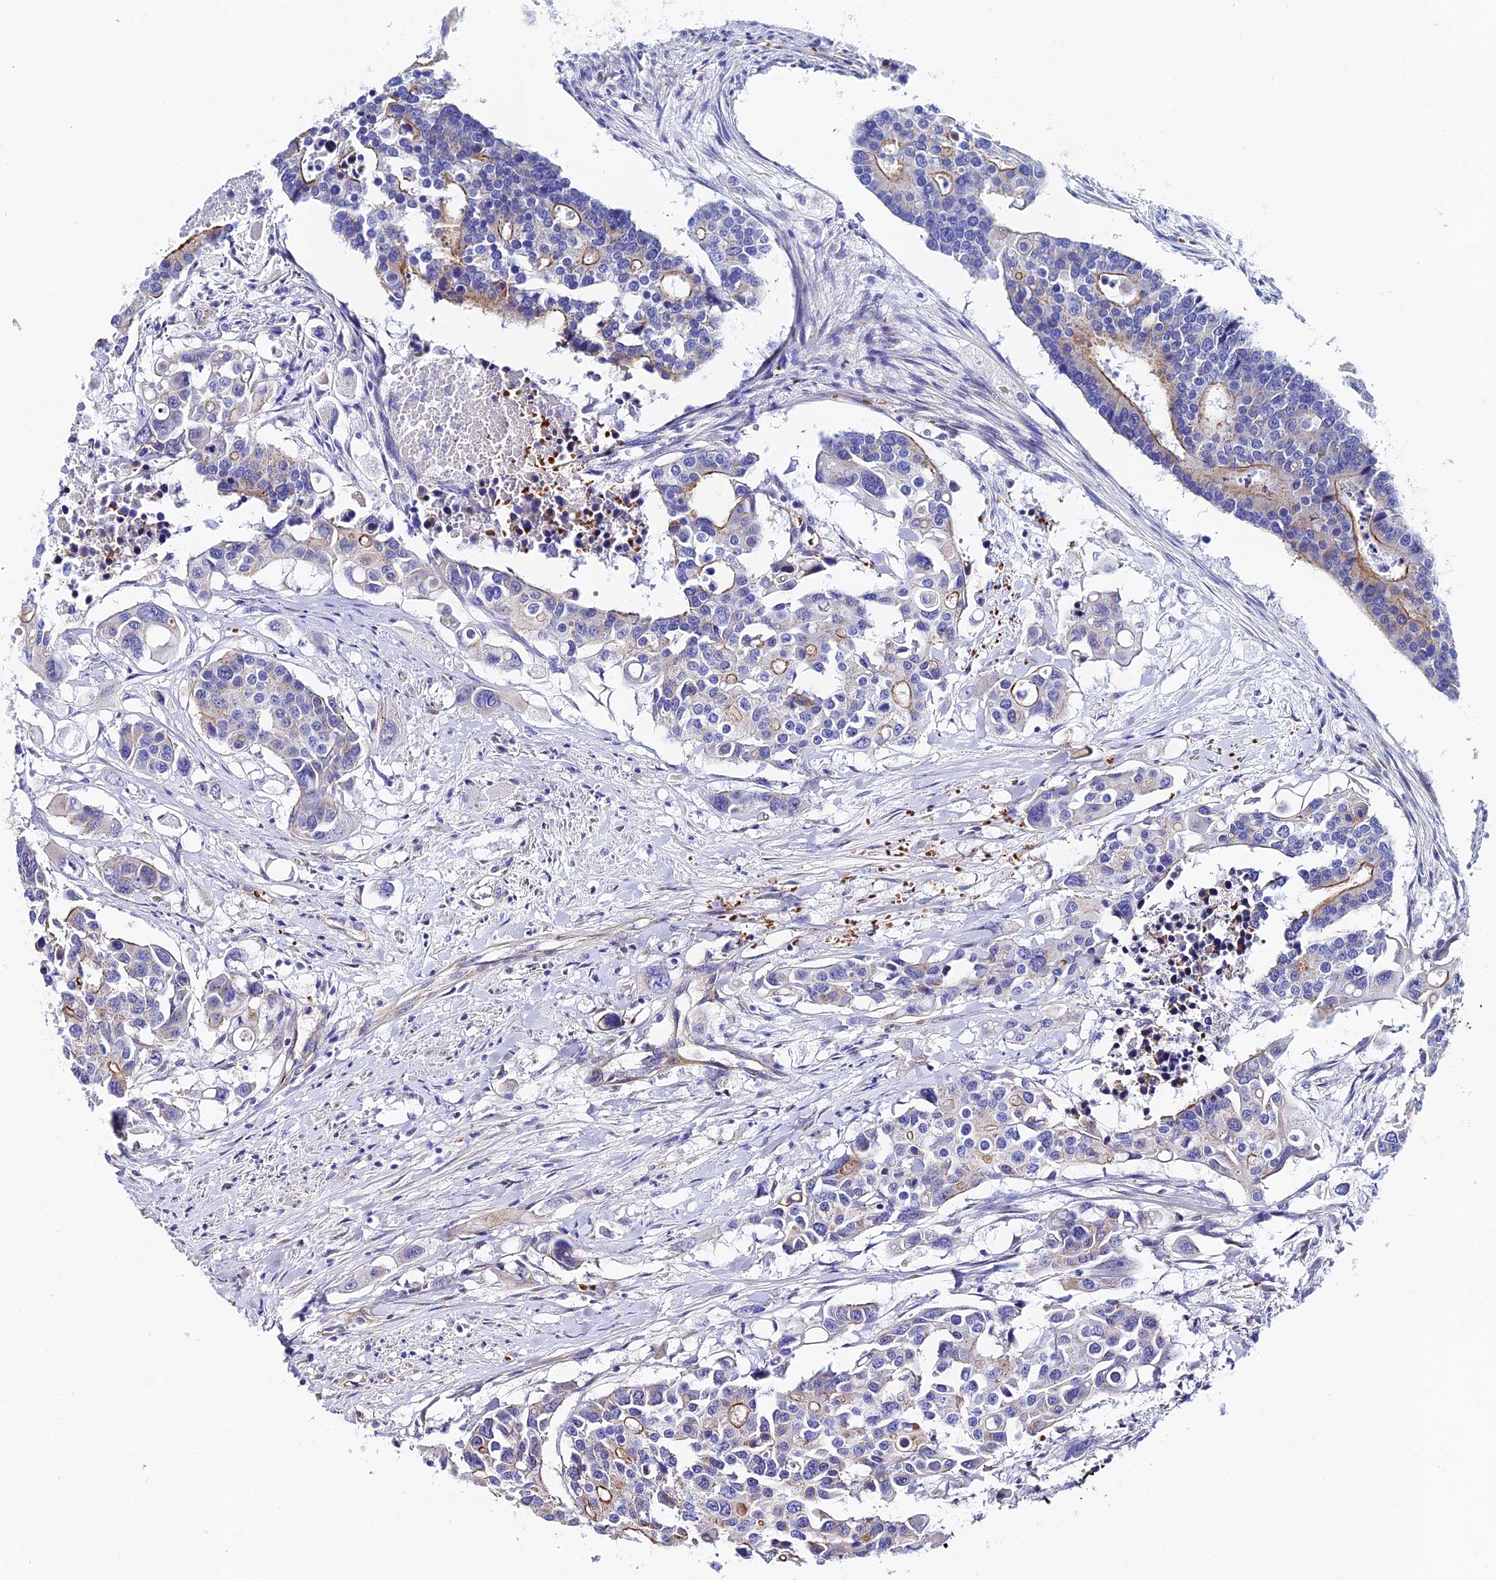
{"staining": {"intensity": "moderate", "quantity": "<25%", "location": "cytoplasmic/membranous"}, "tissue": "colorectal cancer", "cell_type": "Tumor cells", "image_type": "cancer", "snomed": [{"axis": "morphology", "description": "Adenocarcinoma, NOS"}, {"axis": "topography", "description": "Colon"}], "caption": "A micrograph of colorectal adenocarcinoma stained for a protein shows moderate cytoplasmic/membranous brown staining in tumor cells.", "gene": "ADGRF3", "patient": {"sex": "male", "age": 77}}